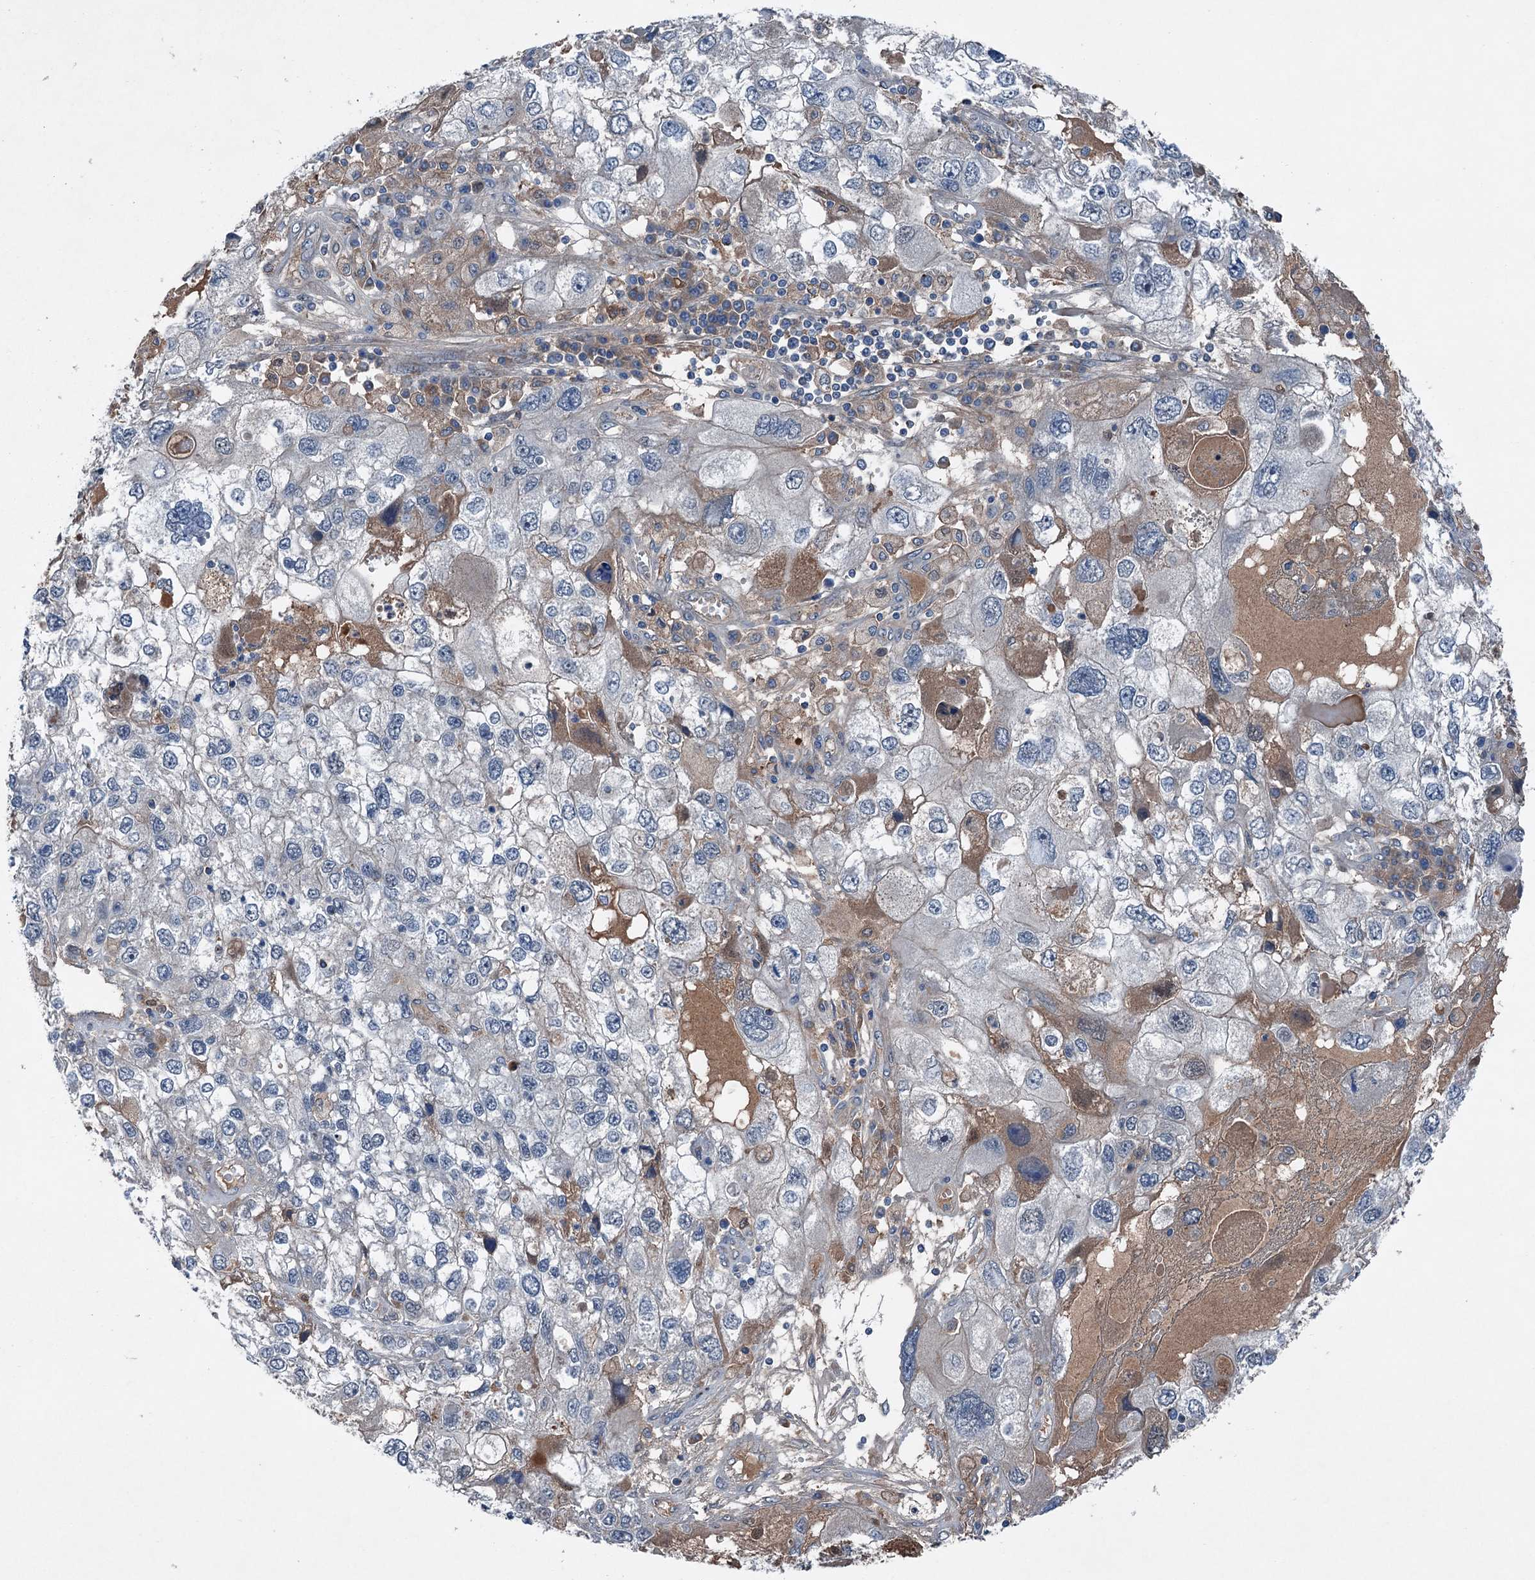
{"staining": {"intensity": "negative", "quantity": "none", "location": "none"}, "tissue": "endometrial cancer", "cell_type": "Tumor cells", "image_type": "cancer", "snomed": [{"axis": "morphology", "description": "Adenocarcinoma, NOS"}, {"axis": "topography", "description": "Endometrium"}], "caption": "Image shows no protein staining in tumor cells of endometrial cancer (adenocarcinoma) tissue.", "gene": "SLC2A10", "patient": {"sex": "female", "age": 49}}